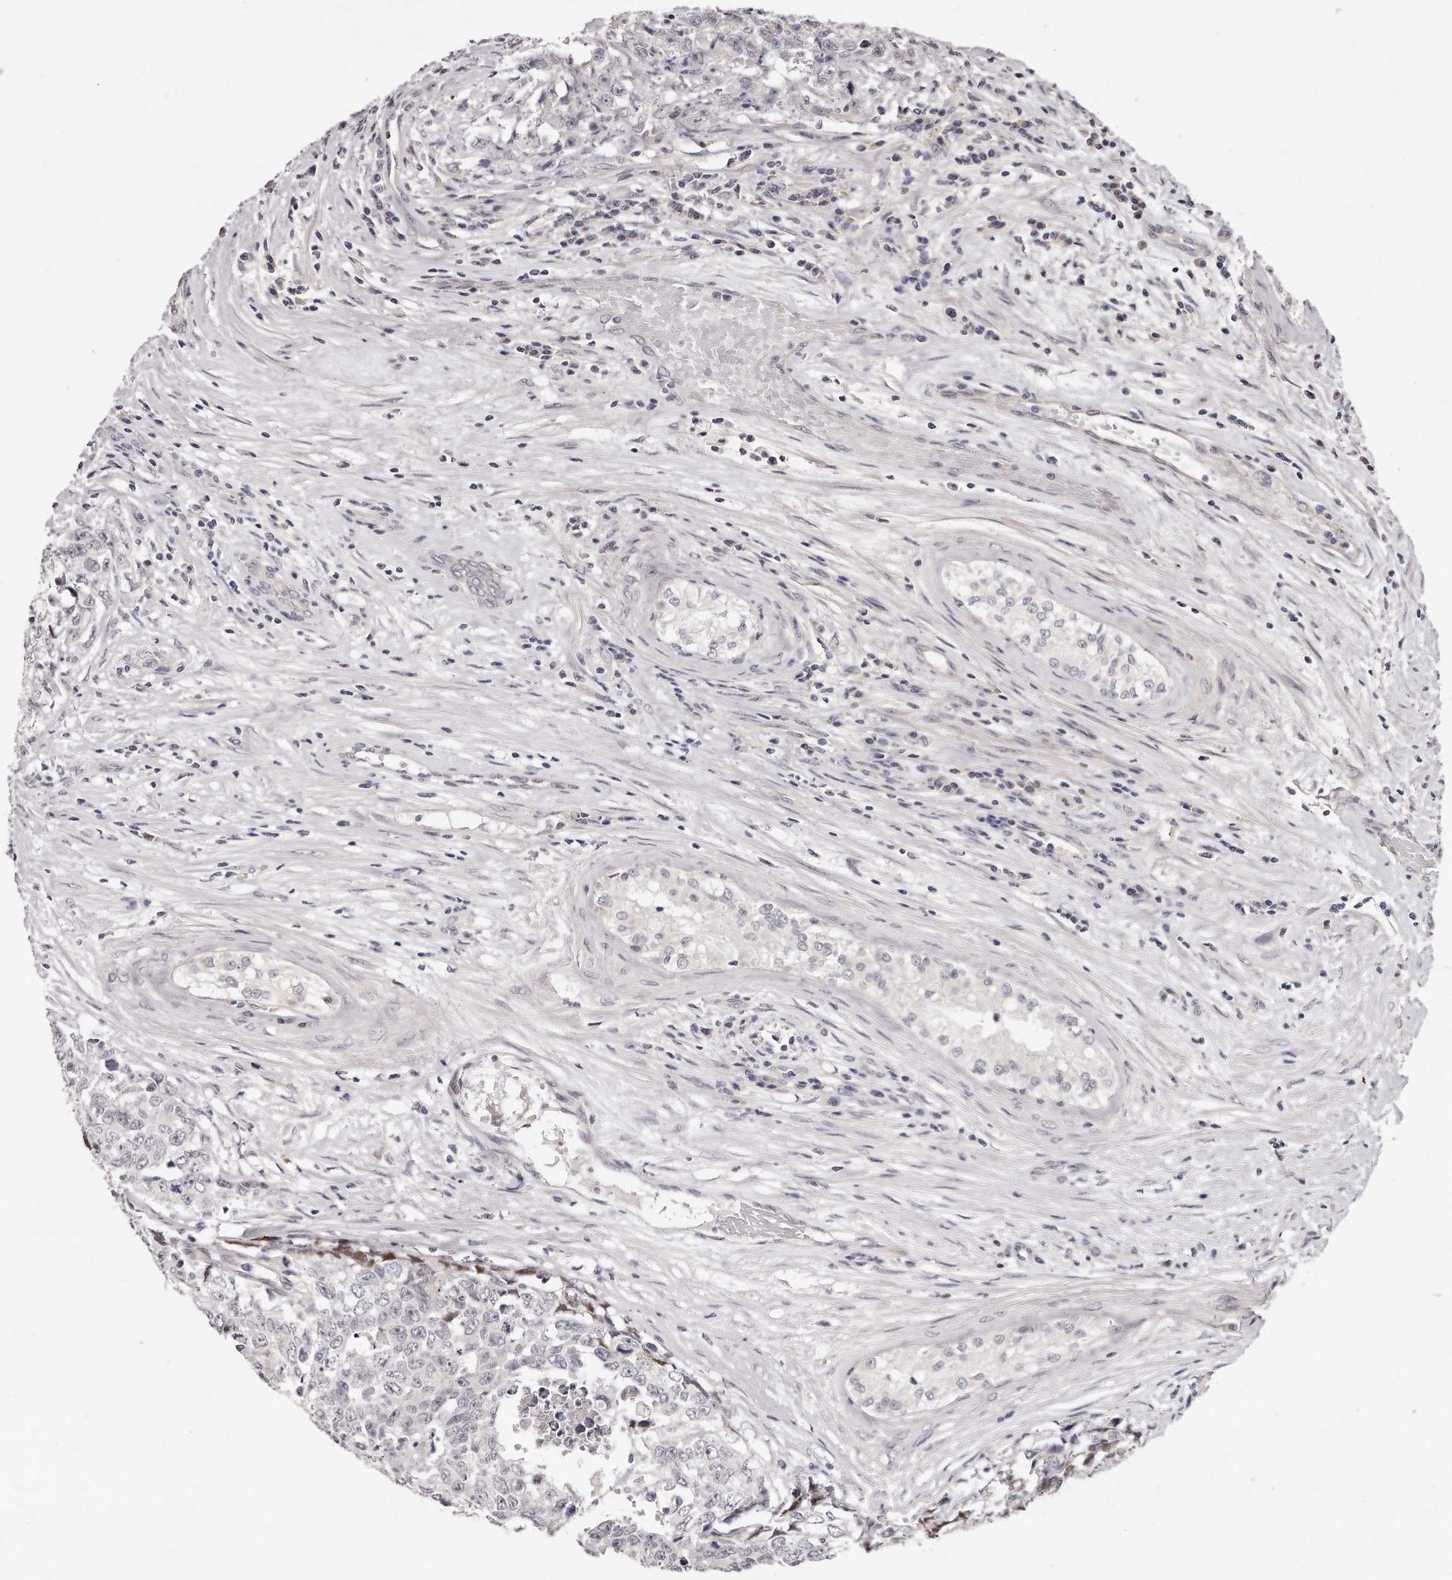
{"staining": {"intensity": "negative", "quantity": "none", "location": "none"}, "tissue": "testis cancer", "cell_type": "Tumor cells", "image_type": "cancer", "snomed": [{"axis": "morphology", "description": "Carcinoma, Embryonal, NOS"}, {"axis": "topography", "description": "Testis"}], "caption": "Immunohistochemistry (IHC) micrograph of human embryonal carcinoma (testis) stained for a protein (brown), which reveals no staining in tumor cells.", "gene": "TTLL4", "patient": {"sex": "male", "age": 28}}